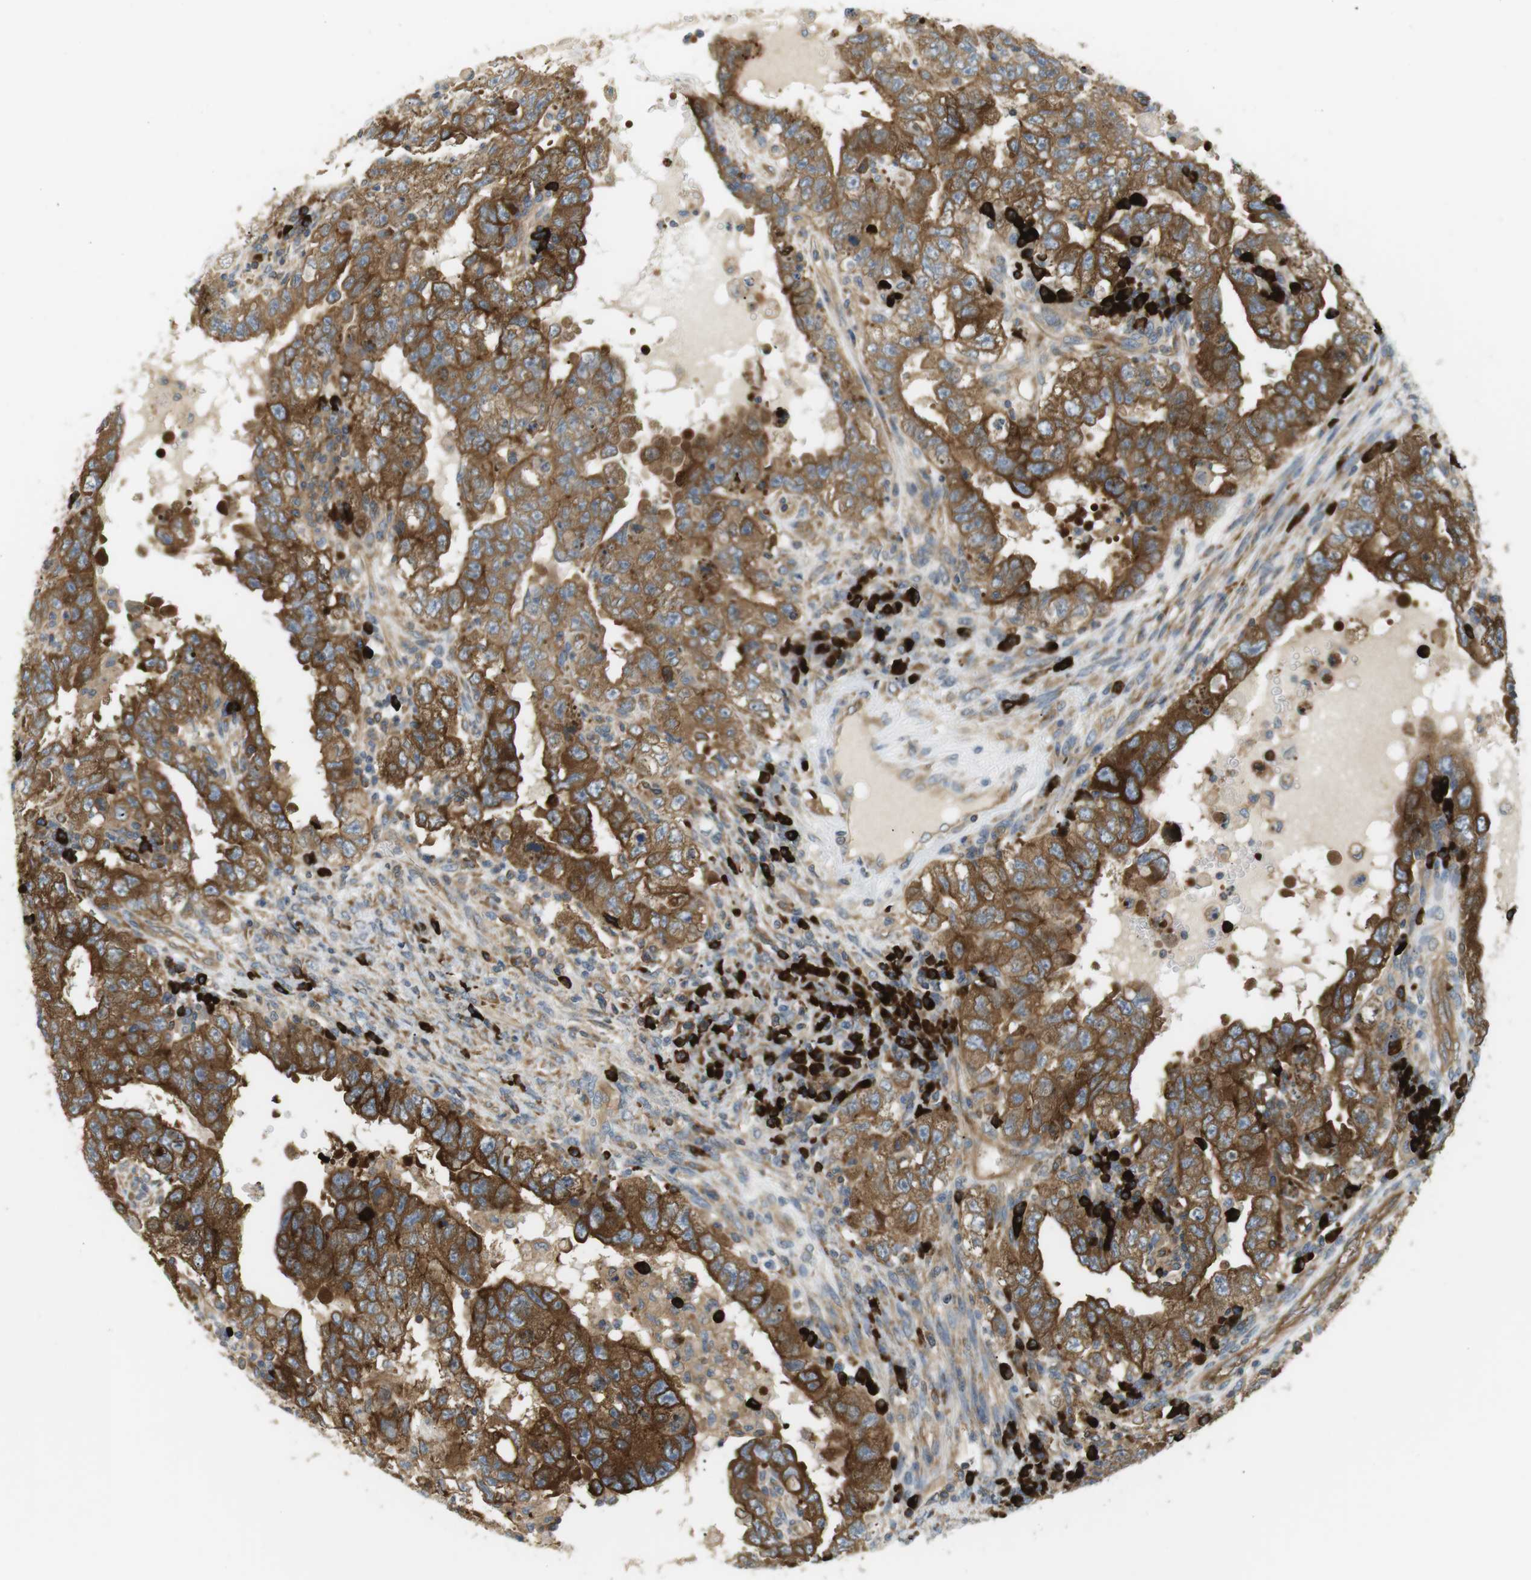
{"staining": {"intensity": "moderate", "quantity": ">75%", "location": "cytoplasmic/membranous"}, "tissue": "testis cancer", "cell_type": "Tumor cells", "image_type": "cancer", "snomed": [{"axis": "morphology", "description": "Carcinoma, Embryonal, NOS"}, {"axis": "topography", "description": "Testis"}], "caption": "Testis embryonal carcinoma stained with DAB (3,3'-diaminobenzidine) immunohistochemistry shows medium levels of moderate cytoplasmic/membranous positivity in approximately >75% of tumor cells. (Stains: DAB in brown, nuclei in blue, Microscopy: brightfield microscopy at high magnification).", "gene": "TMEM200A", "patient": {"sex": "male", "age": 26}}